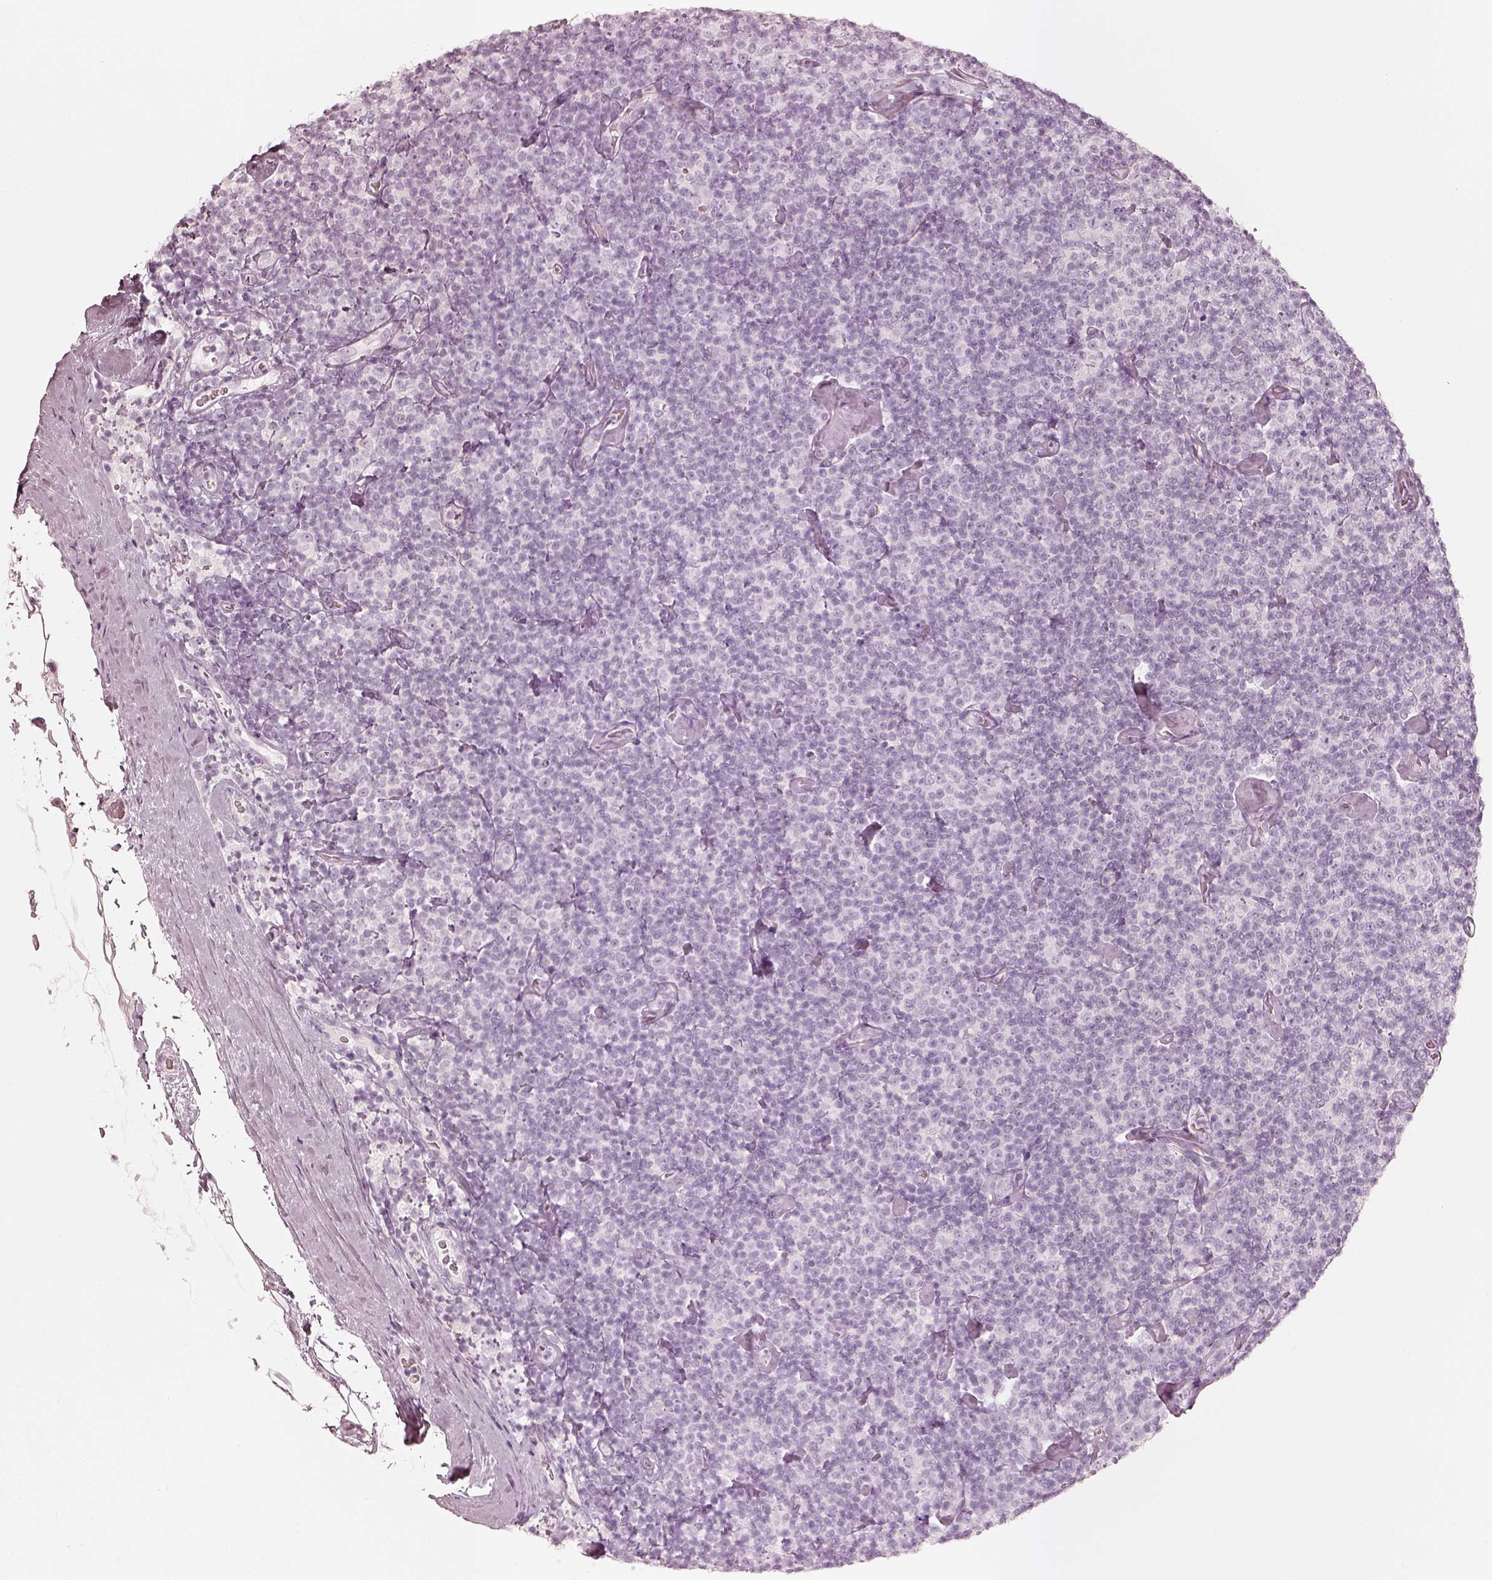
{"staining": {"intensity": "negative", "quantity": "none", "location": "none"}, "tissue": "lymphoma", "cell_type": "Tumor cells", "image_type": "cancer", "snomed": [{"axis": "morphology", "description": "Malignant lymphoma, non-Hodgkin's type, Low grade"}, {"axis": "topography", "description": "Lymph node"}], "caption": "Immunohistochemical staining of lymphoma displays no significant expression in tumor cells.", "gene": "KRT72", "patient": {"sex": "male", "age": 81}}